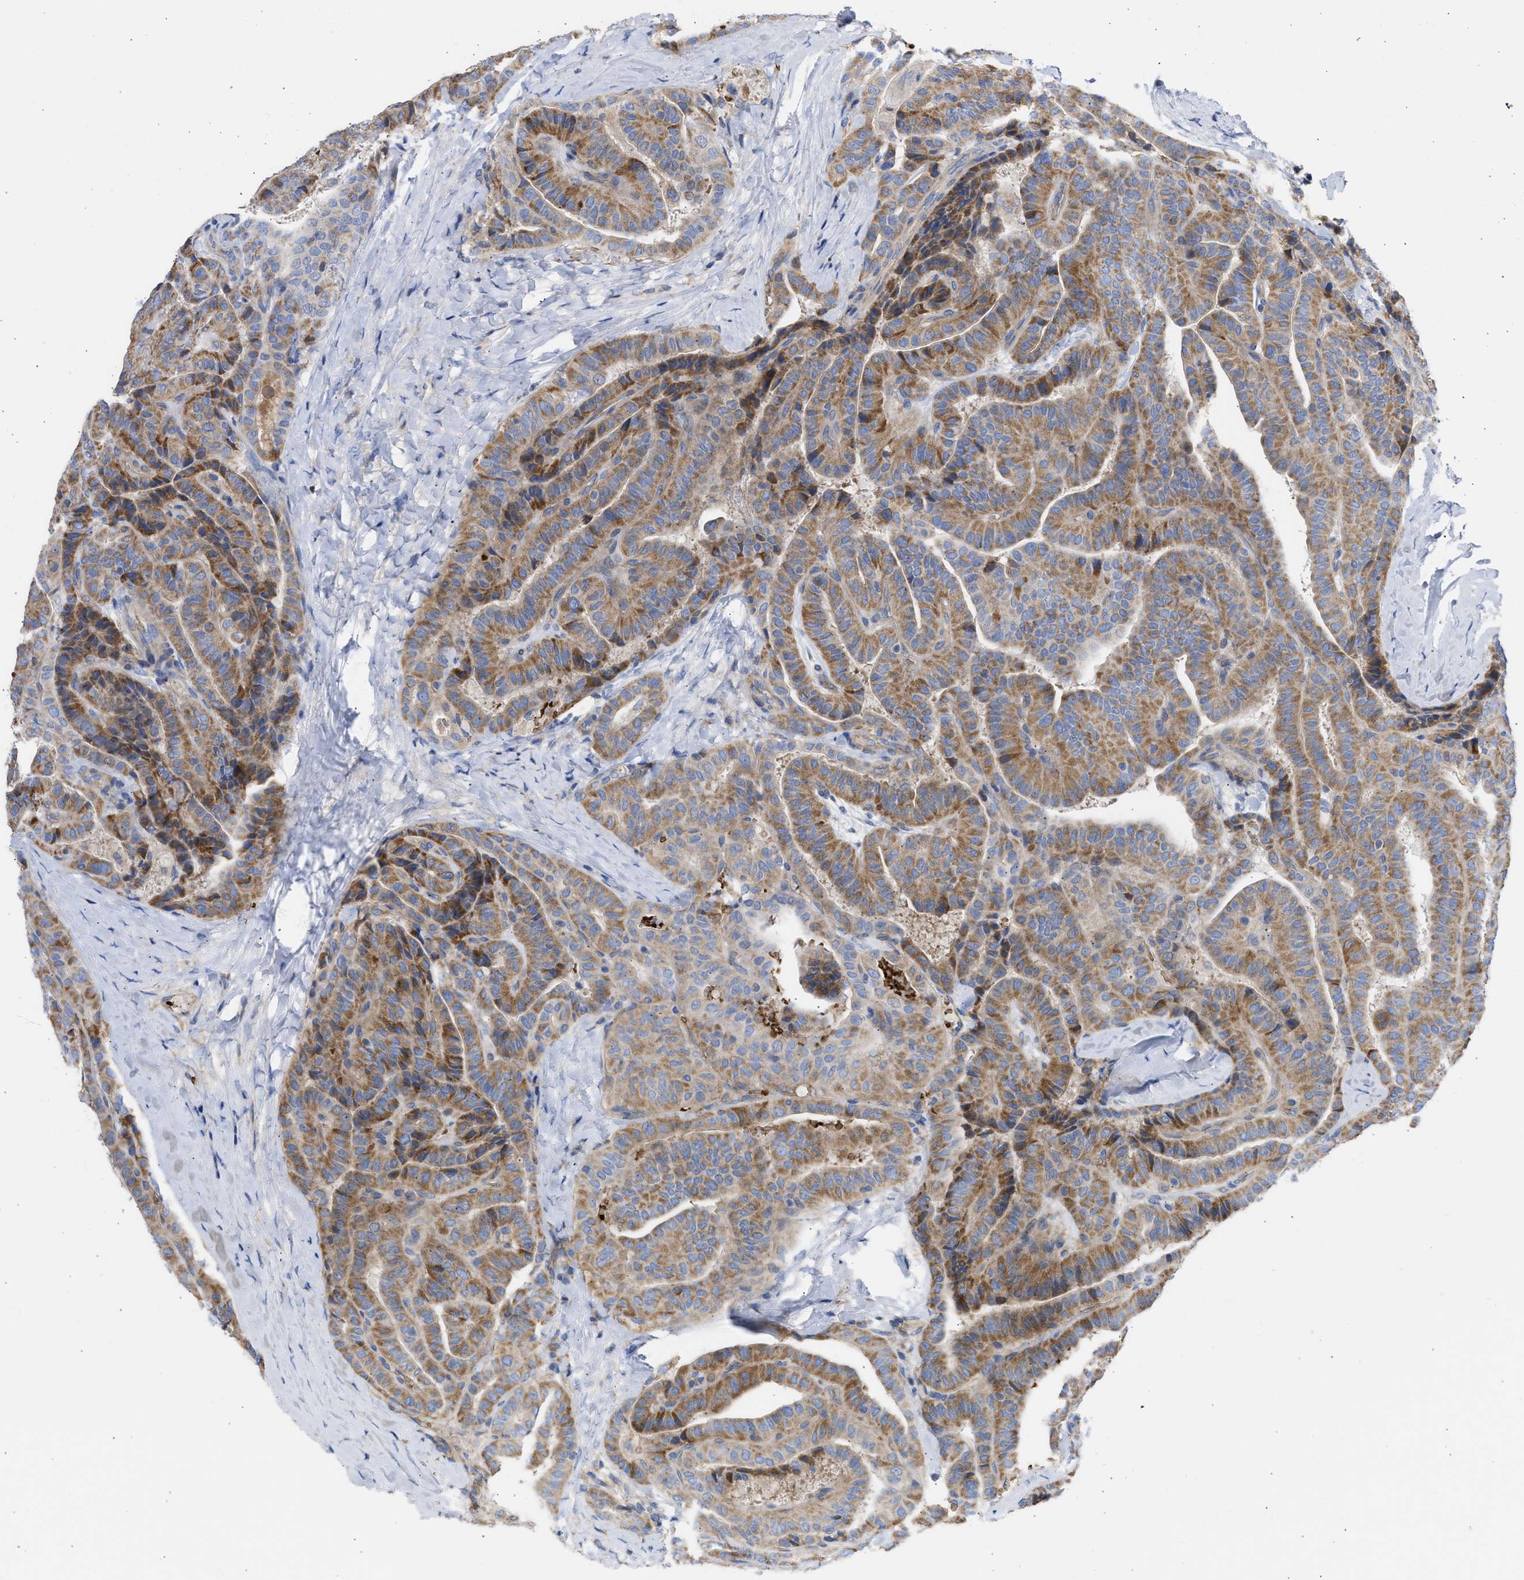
{"staining": {"intensity": "moderate", "quantity": ">75%", "location": "cytoplasmic/membranous"}, "tissue": "thyroid cancer", "cell_type": "Tumor cells", "image_type": "cancer", "snomed": [{"axis": "morphology", "description": "Papillary adenocarcinoma, NOS"}, {"axis": "topography", "description": "Thyroid gland"}], "caption": "Papillary adenocarcinoma (thyroid) stained for a protein (brown) demonstrates moderate cytoplasmic/membranous positive expression in about >75% of tumor cells.", "gene": "BTG3", "patient": {"sex": "male", "age": 77}}